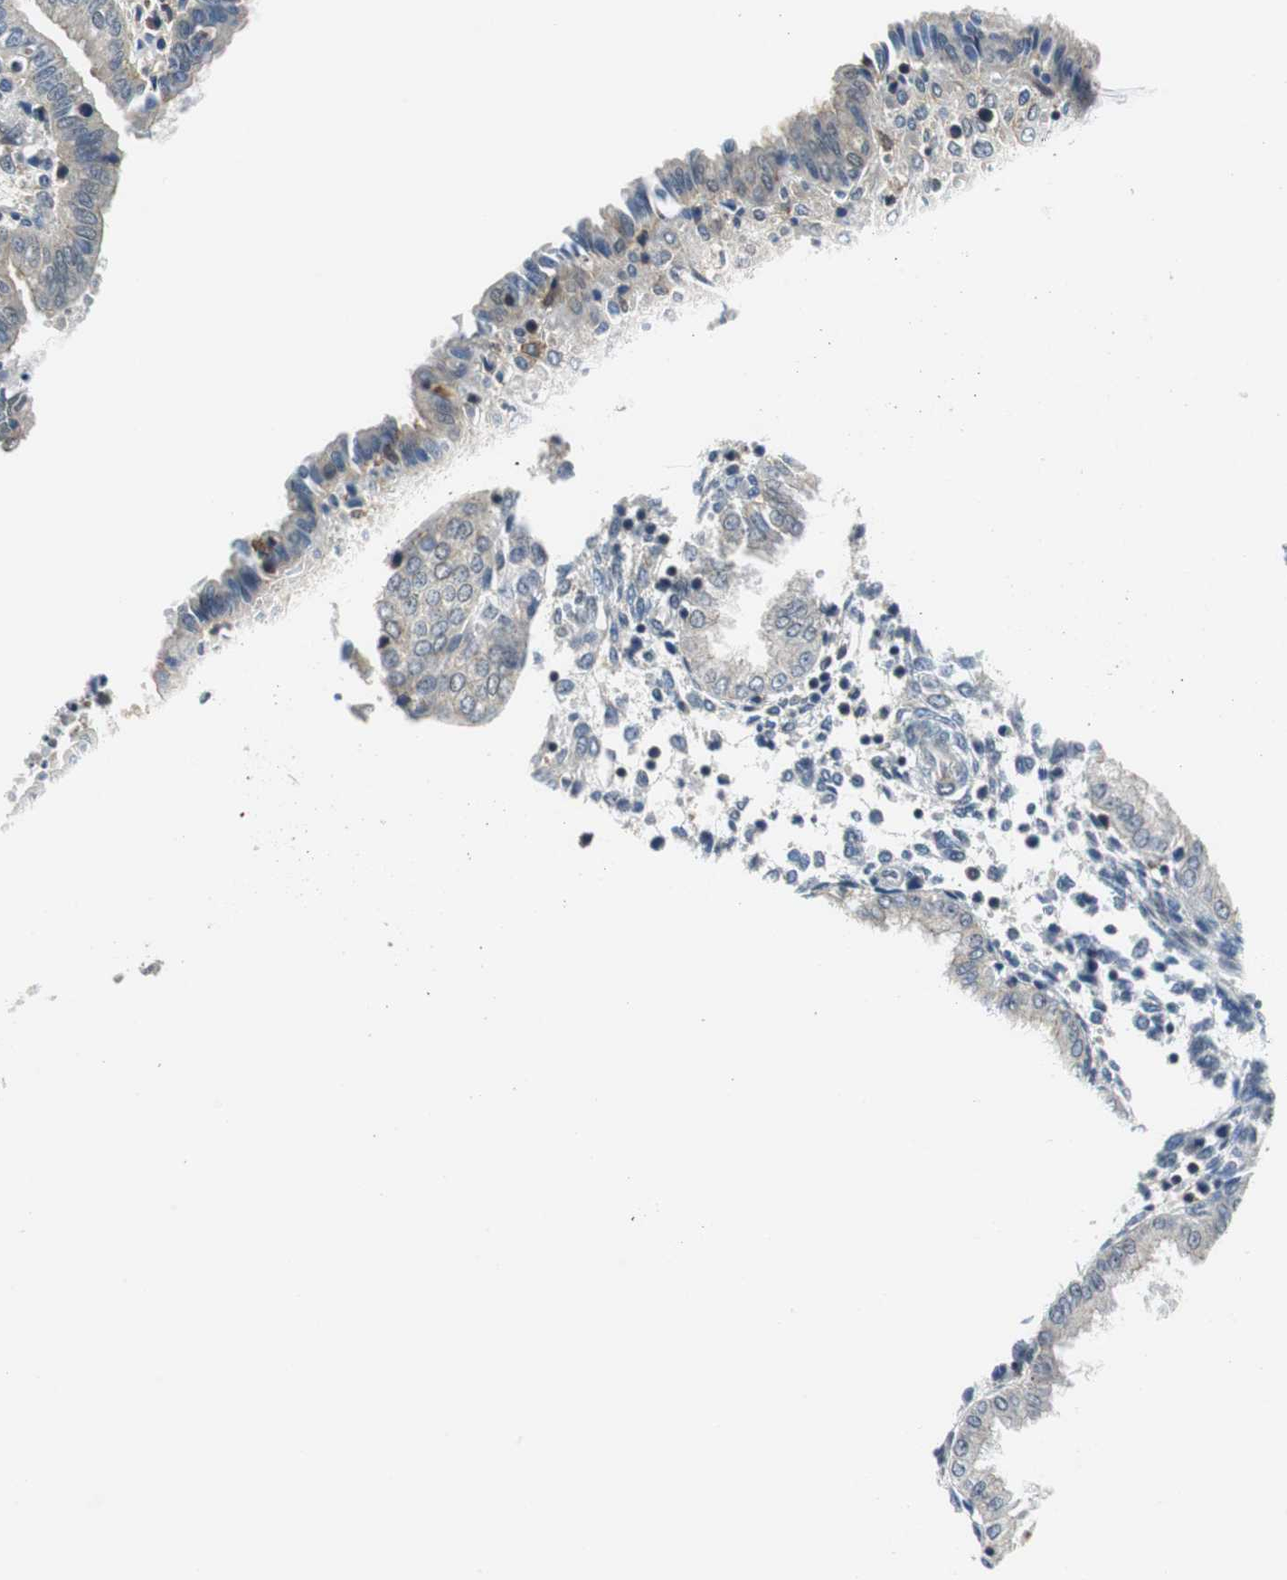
{"staining": {"intensity": "moderate", "quantity": "25%-75%", "location": "cytoplasmic/membranous,nuclear"}, "tissue": "endometrium", "cell_type": "Cells in endometrial stroma", "image_type": "normal", "snomed": [{"axis": "morphology", "description": "Normal tissue, NOS"}, {"axis": "topography", "description": "Endometrium"}], "caption": "A brown stain labels moderate cytoplasmic/membranous,nuclear expression of a protein in cells in endometrial stroma of normal human endometrium.", "gene": "ARPC3", "patient": {"sex": "female", "age": 33}}